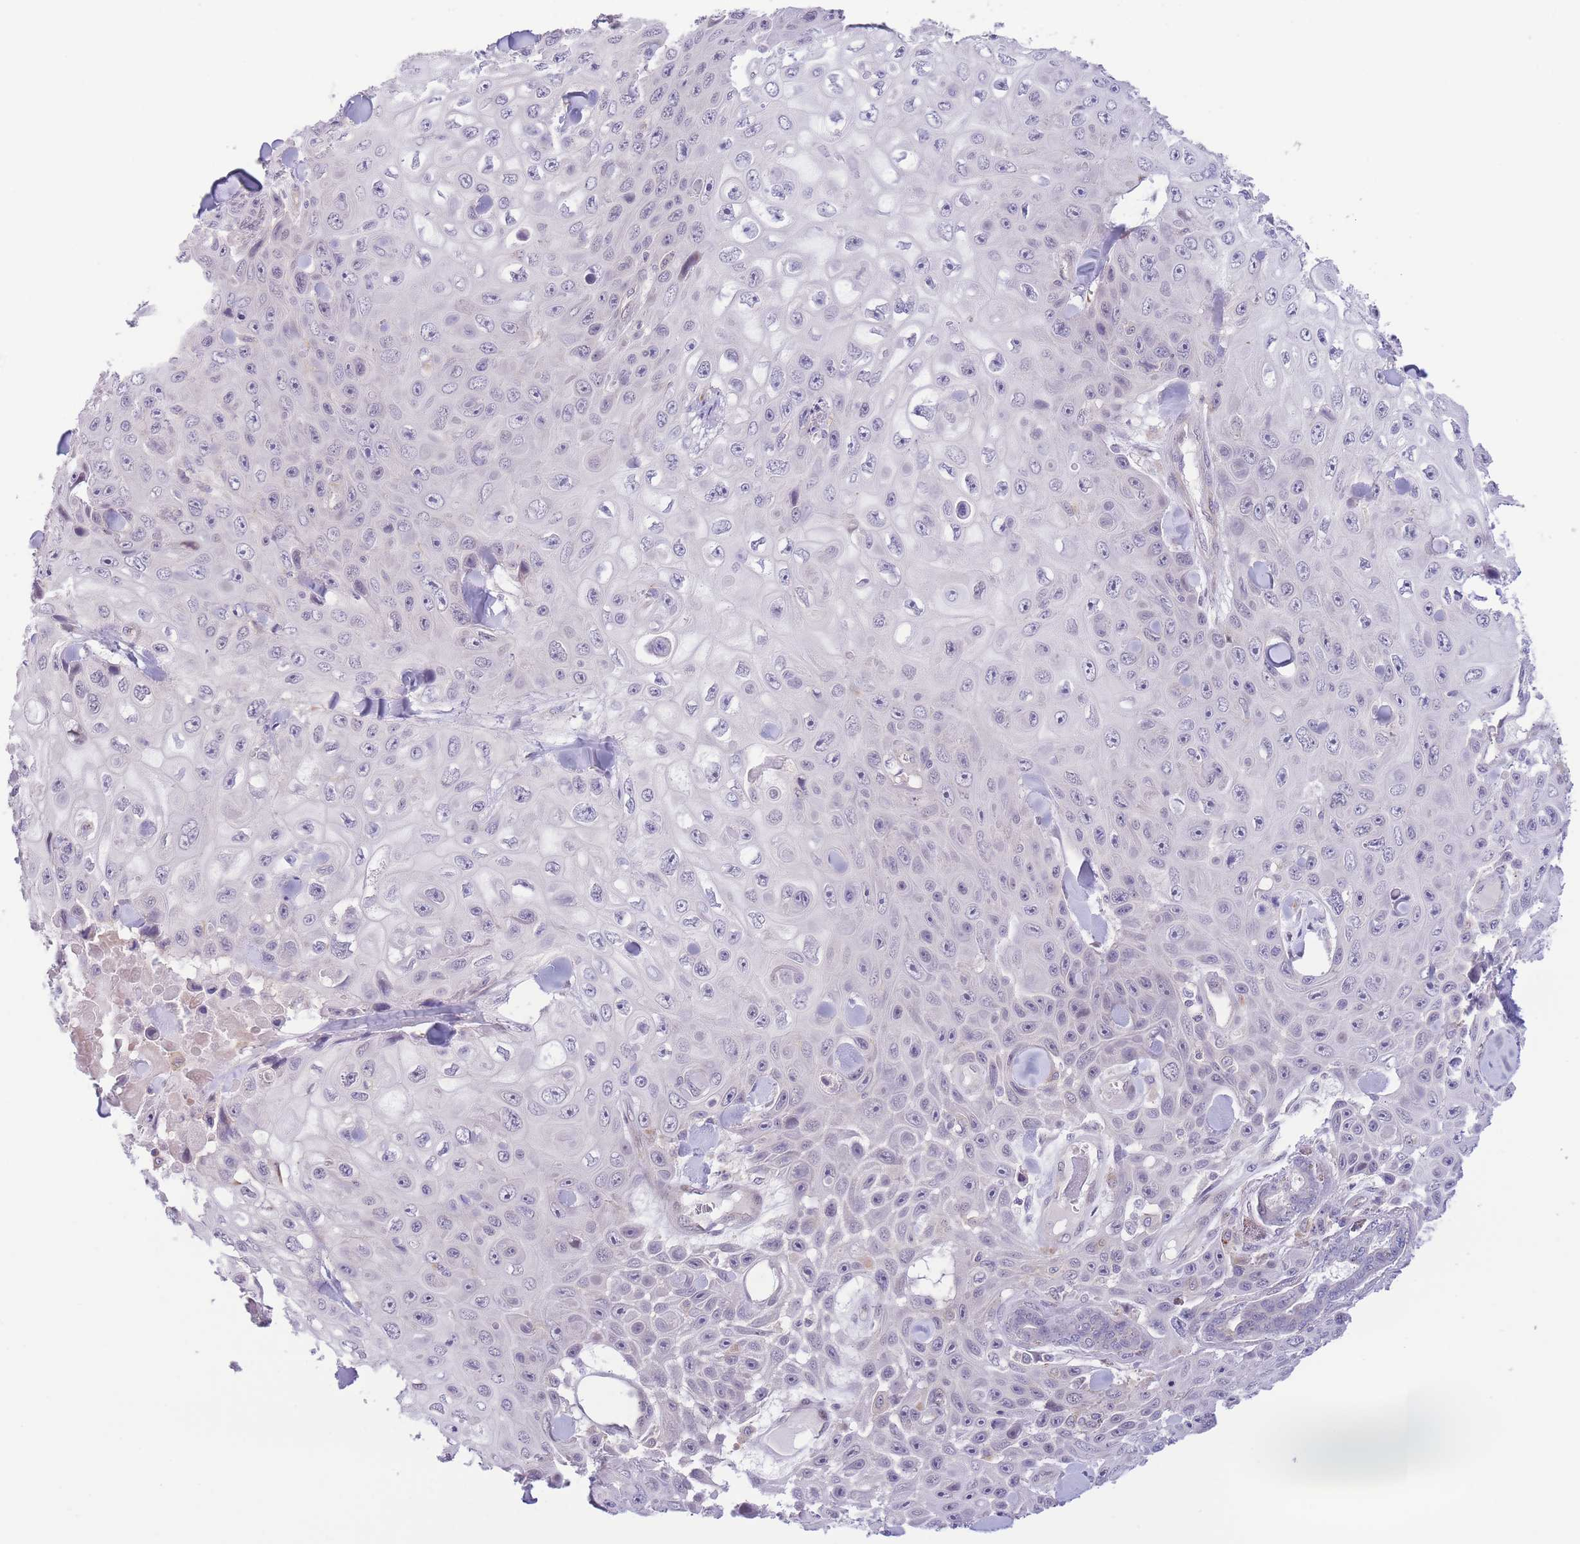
{"staining": {"intensity": "negative", "quantity": "none", "location": "none"}, "tissue": "skin cancer", "cell_type": "Tumor cells", "image_type": "cancer", "snomed": [{"axis": "morphology", "description": "Squamous cell carcinoma, NOS"}, {"axis": "topography", "description": "Skin"}], "caption": "High magnification brightfield microscopy of skin squamous cell carcinoma stained with DAB (3,3'-diaminobenzidine) (brown) and counterstained with hematoxylin (blue): tumor cells show no significant expression.", "gene": "C9orf152", "patient": {"sex": "male", "age": 82}}